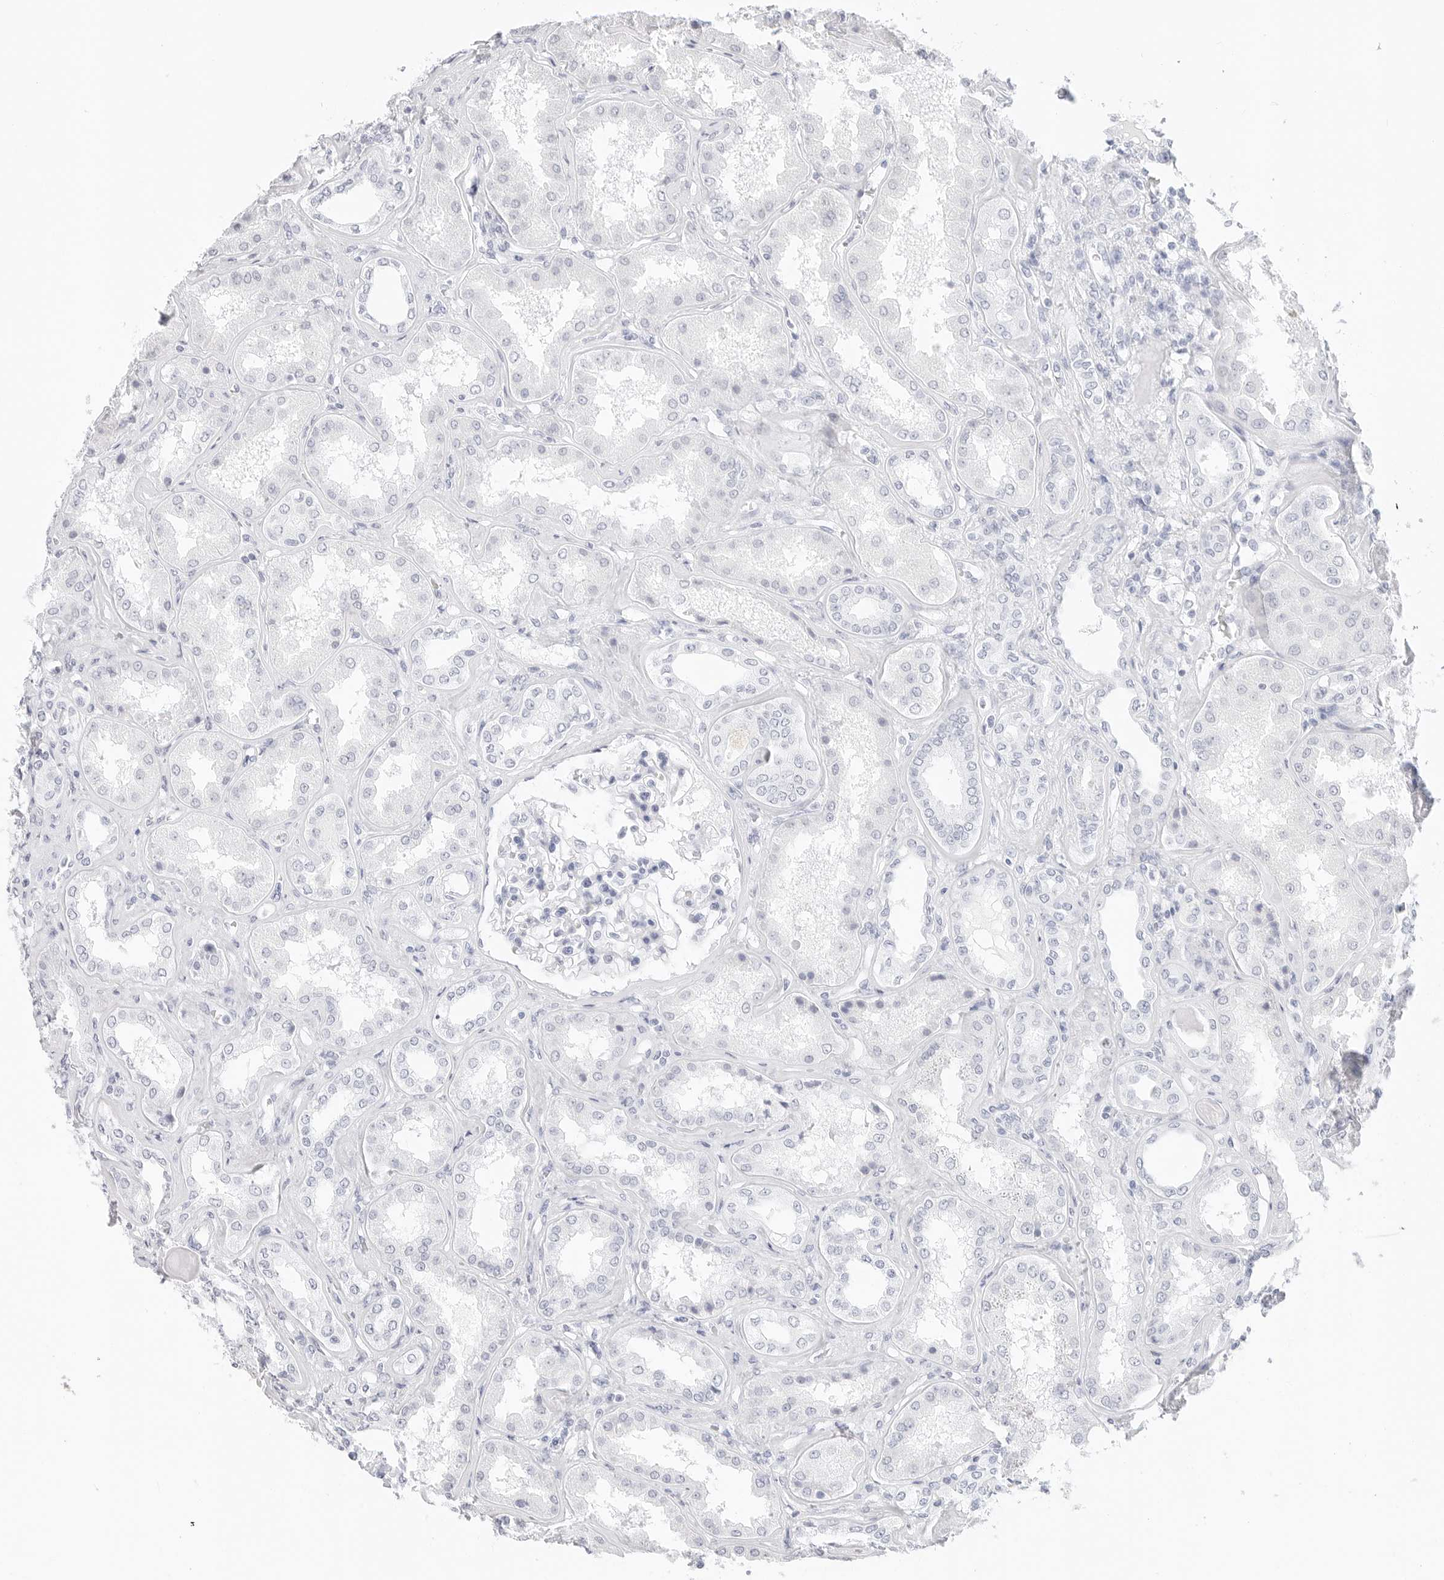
{"staining": {"intensity": "negative", "quantity": "none", "location": "none"}, "tissue": "kidney", "cell_type": "Cells in glomeruli", "image_type": "normal", "snomed": [{"axis": "morphology", "description": "Normal tissue, NOS"}, {"axis": "topography", "description": "Kidney"}], "caption": "The IHC image has no significant staining in cells in glomeruli of kidney.", "gene": "TFF2", "patient": {"sex": "female", "age": 56}}